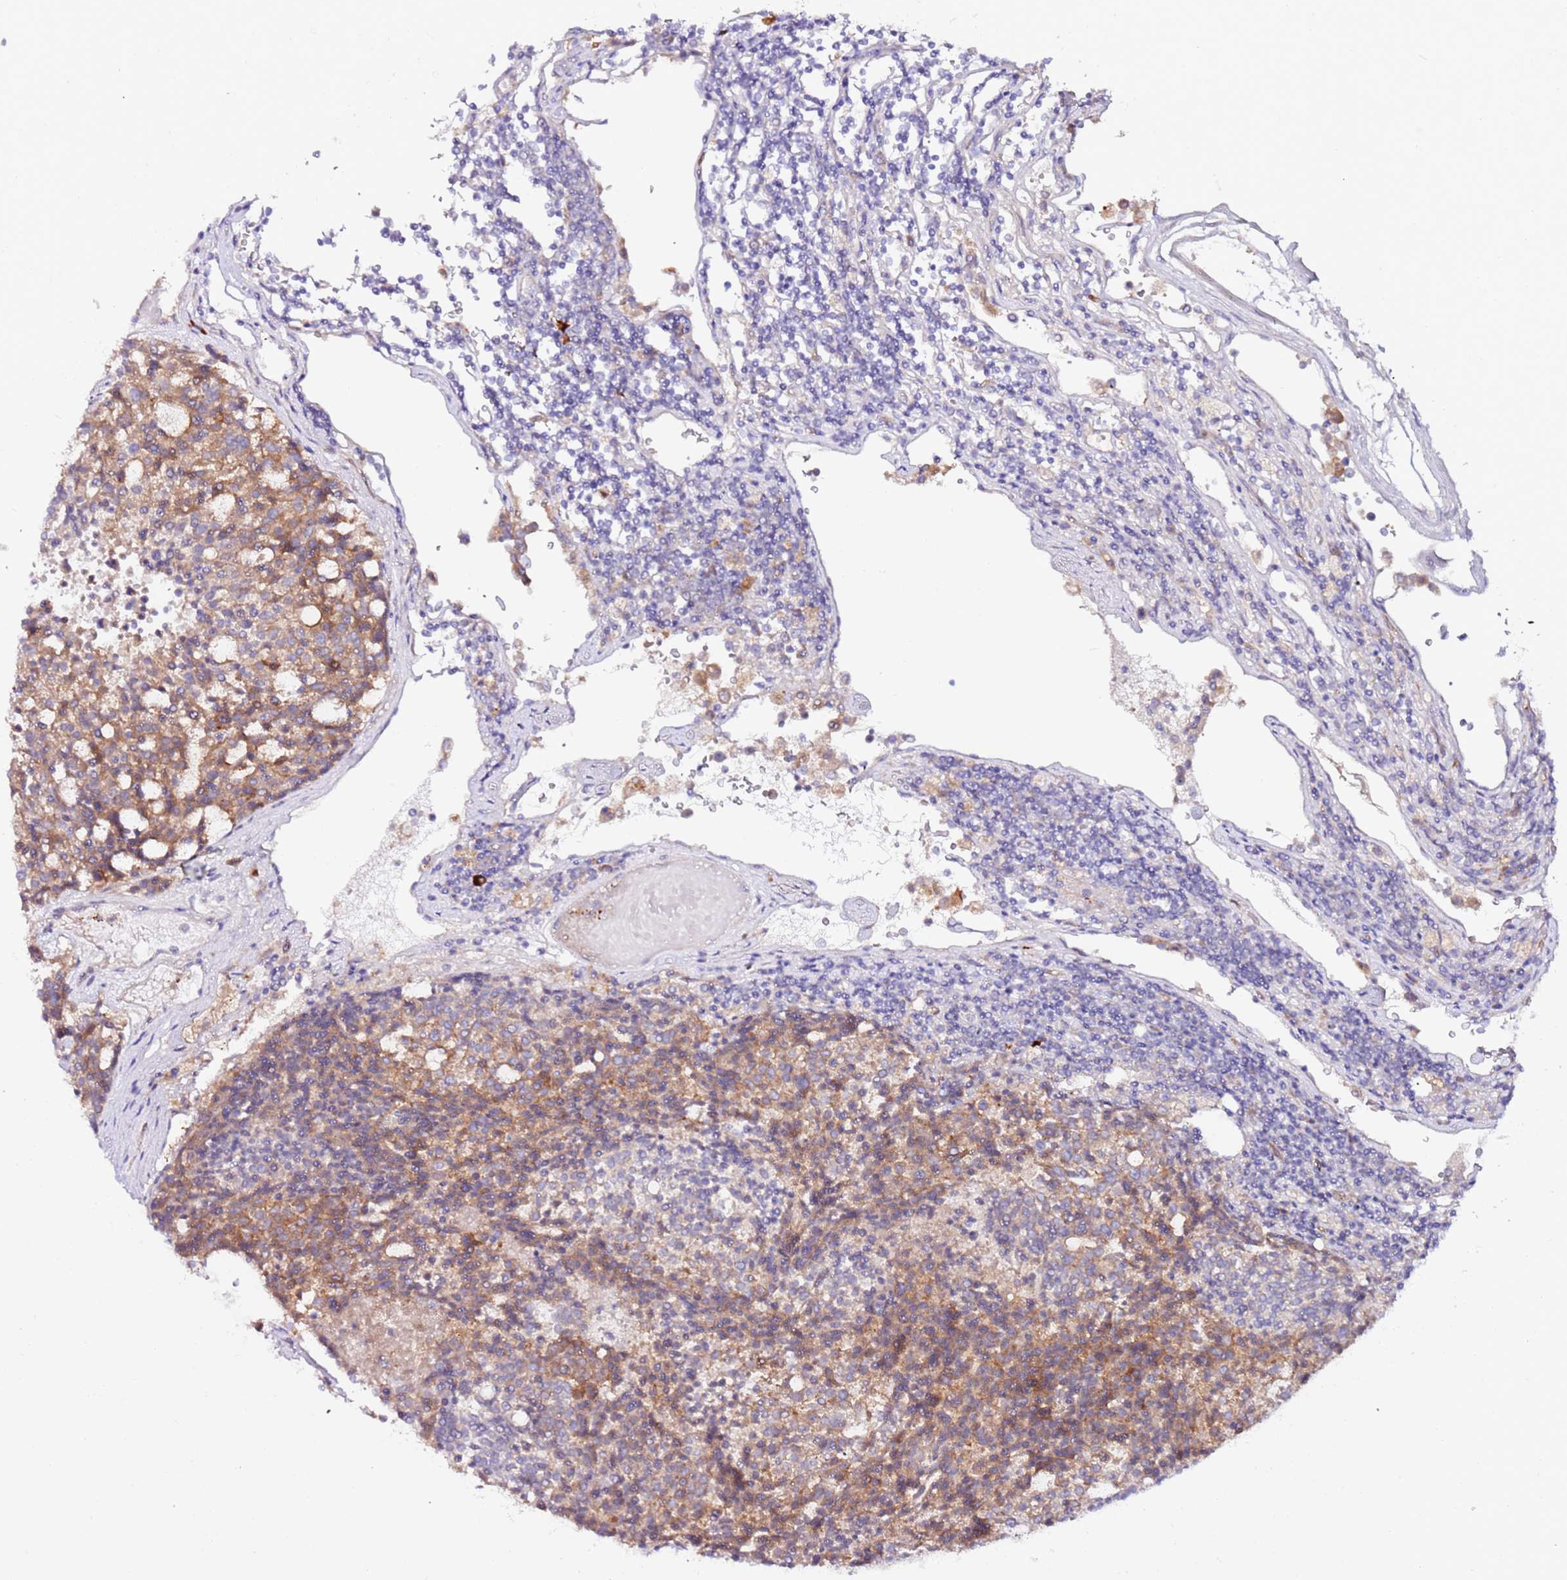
{"staining": {"intensity": "moderate", "quantity": ">75%", "location": "cytoplasmic/membranous"}, "tissue": "carcinoid", "cell_type": "Tumor cells", "image_type": "cancer", "snomed": [{"axis": "morphology", "description": "Carcinoid, malignant, NOS"}, {"axis": "topography", "description": "Pancreas"}], "caption": "An image of human carcinoid stained for a protein shows moderate cytoplasmic/membranous brown staining in tumor cells.", "gene": "FLVCR1", "patient": {"sex": "female", "age": 54}}